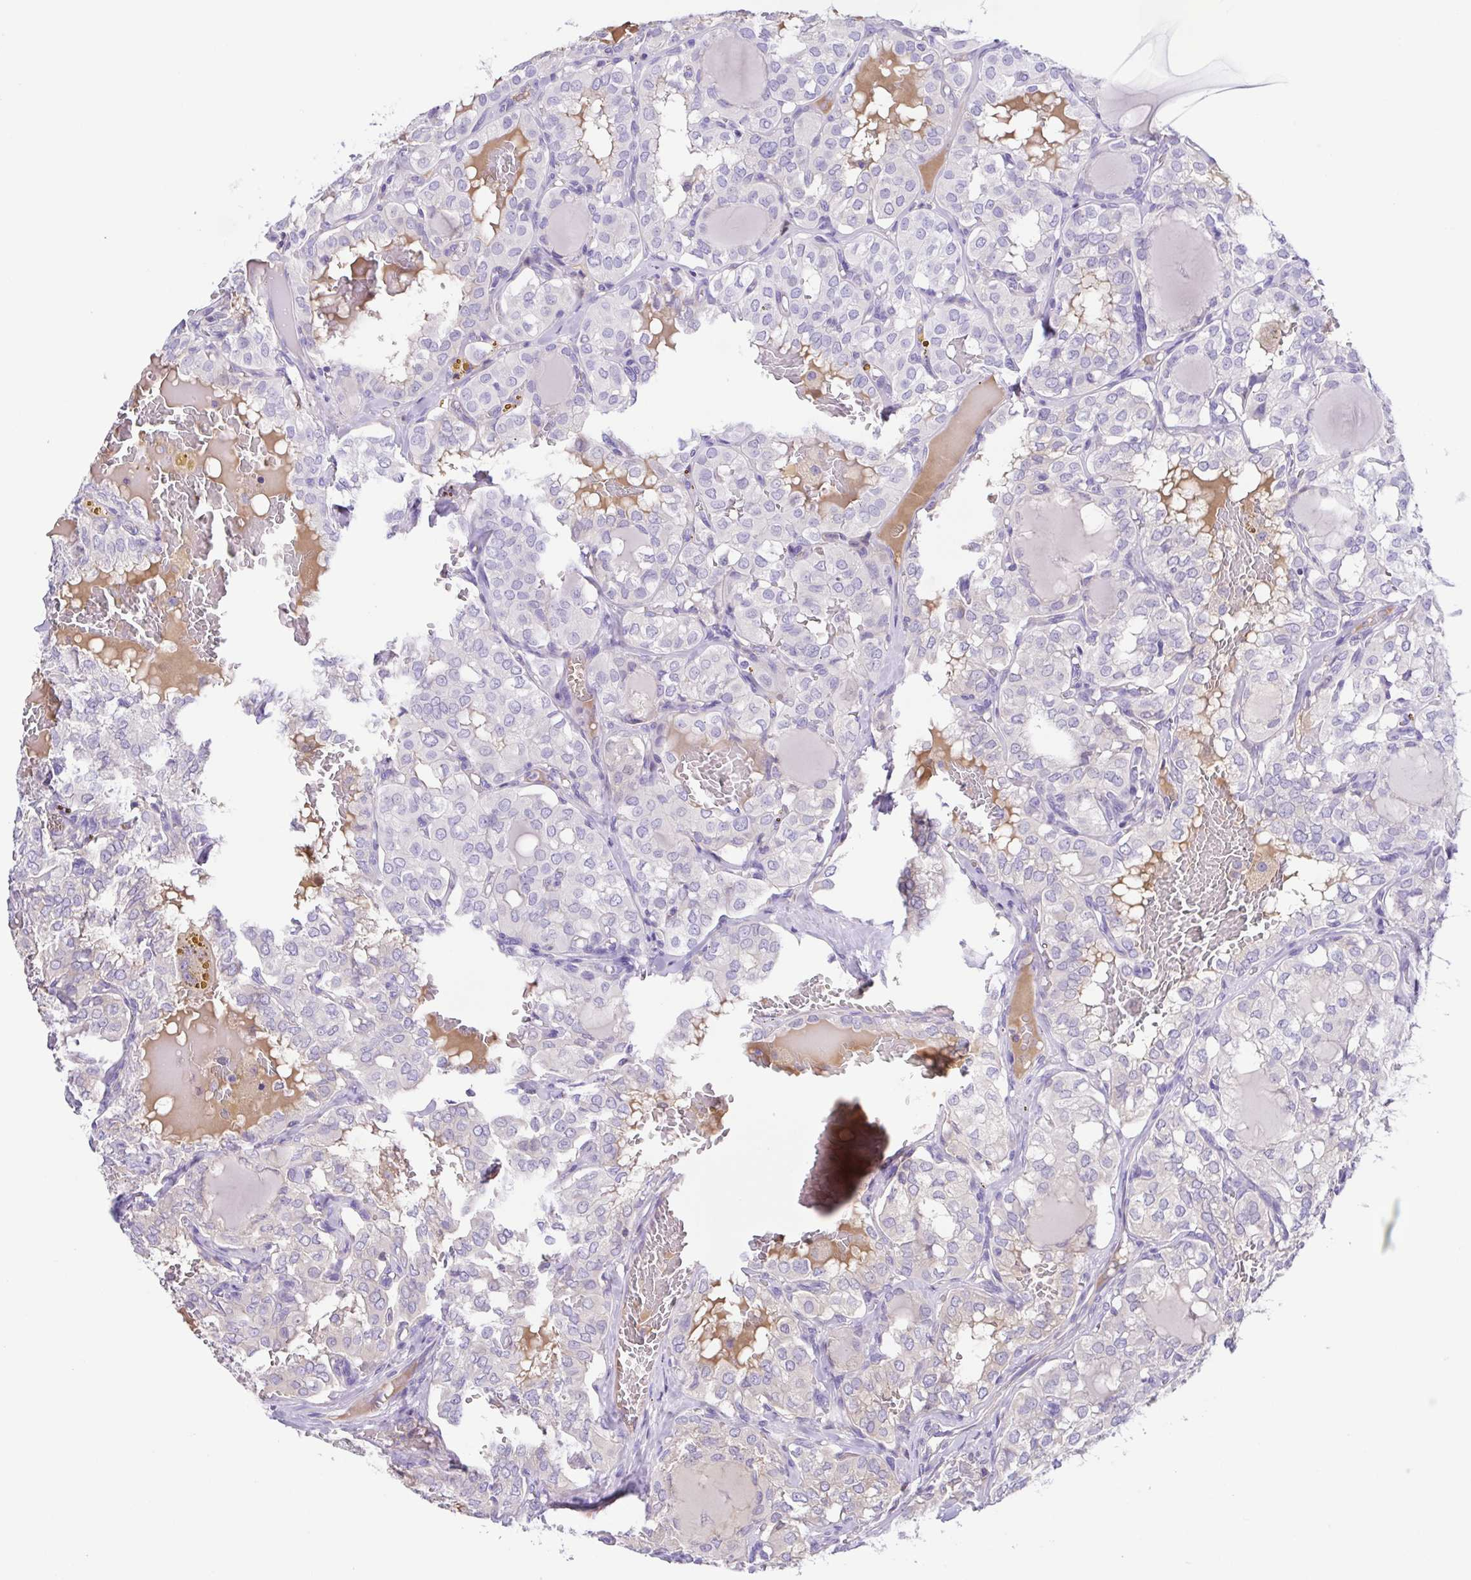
{"staining": {"intensity": "negative", "quantity": "none", "location": "none"}, "tissue": "thyroid cancer", "cell_type": "Tumor cells", "image_type": "cancer", "snomed": [{"axis": "morphology", "description": "Papillary adenocarcinoma, NOS"}, {"axis": "topography", "description": "Thyroid gland"}], "caption": "This histopathology image is of thyroid cancer stained with IHC to label a protein in brown with the nuclei are counter-stained blue. There is no staining in tumor cells. (Stains: DAB (3,3'-diaminobenzidine) immunohistochemistry (IHC) with hematoxylin counter stain, Microscopy: brightfield microscopy at high magnification).", "gene": "A1BG", "patient": {"sex": "male", "age": 20}}